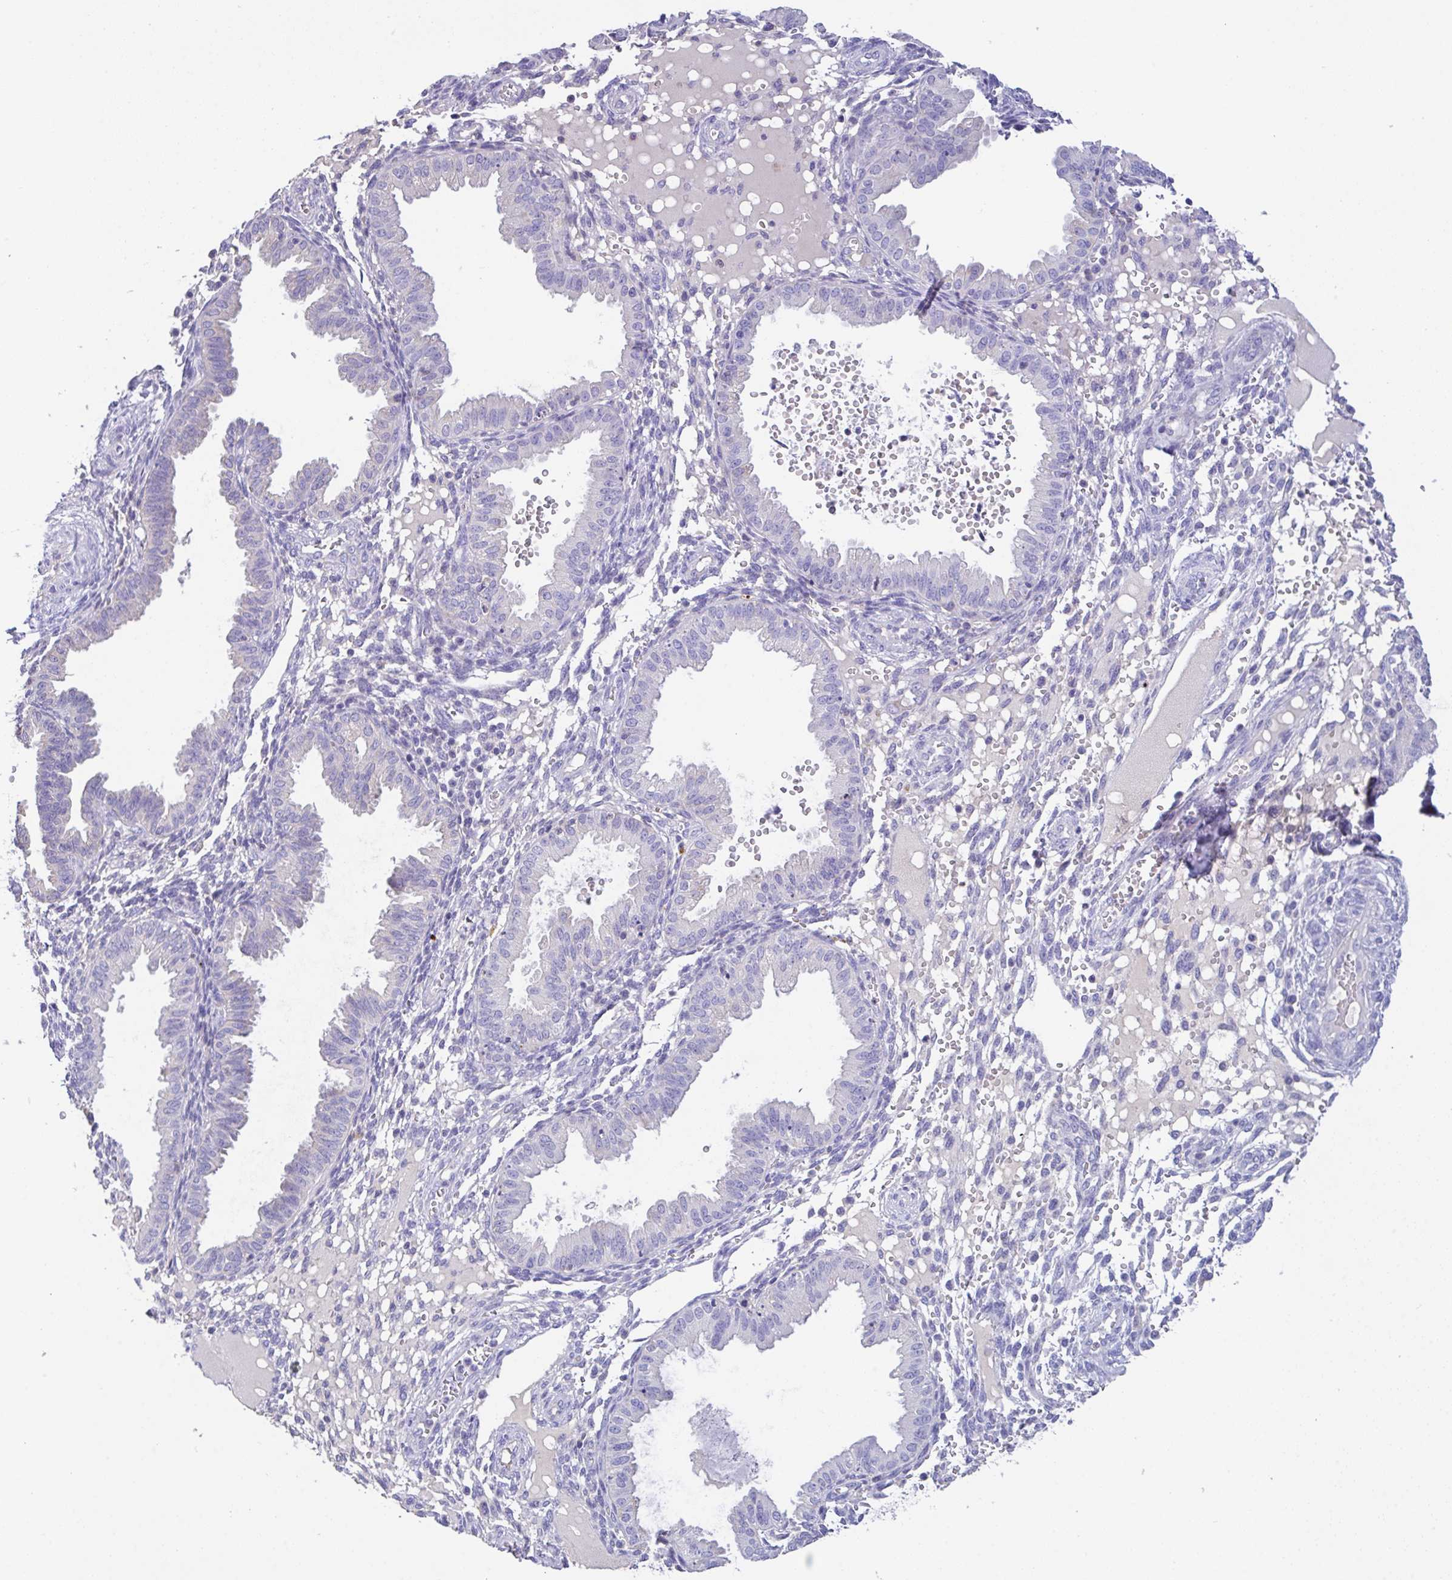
{"staining": {"intensity": "negative", "quantity": "none", "location": "none"}, "tissue": "endometrium", "cell_type": "Cells in endometrial stroma", "image_type": "normal", "snomed": [{"axis": "morphology", "description": "Normal tissue, NOS"}, {"axis": "topography", "description": "Endometrium"}], "caption": "Histopathology image shows no significant protein positivity in cells in endometrial stroma of normal endometrium. (Brightfield microscopy of DAB IHC at high magnification).", "gene": "CA10", "patient": {"sex": "female", "age": 33}}